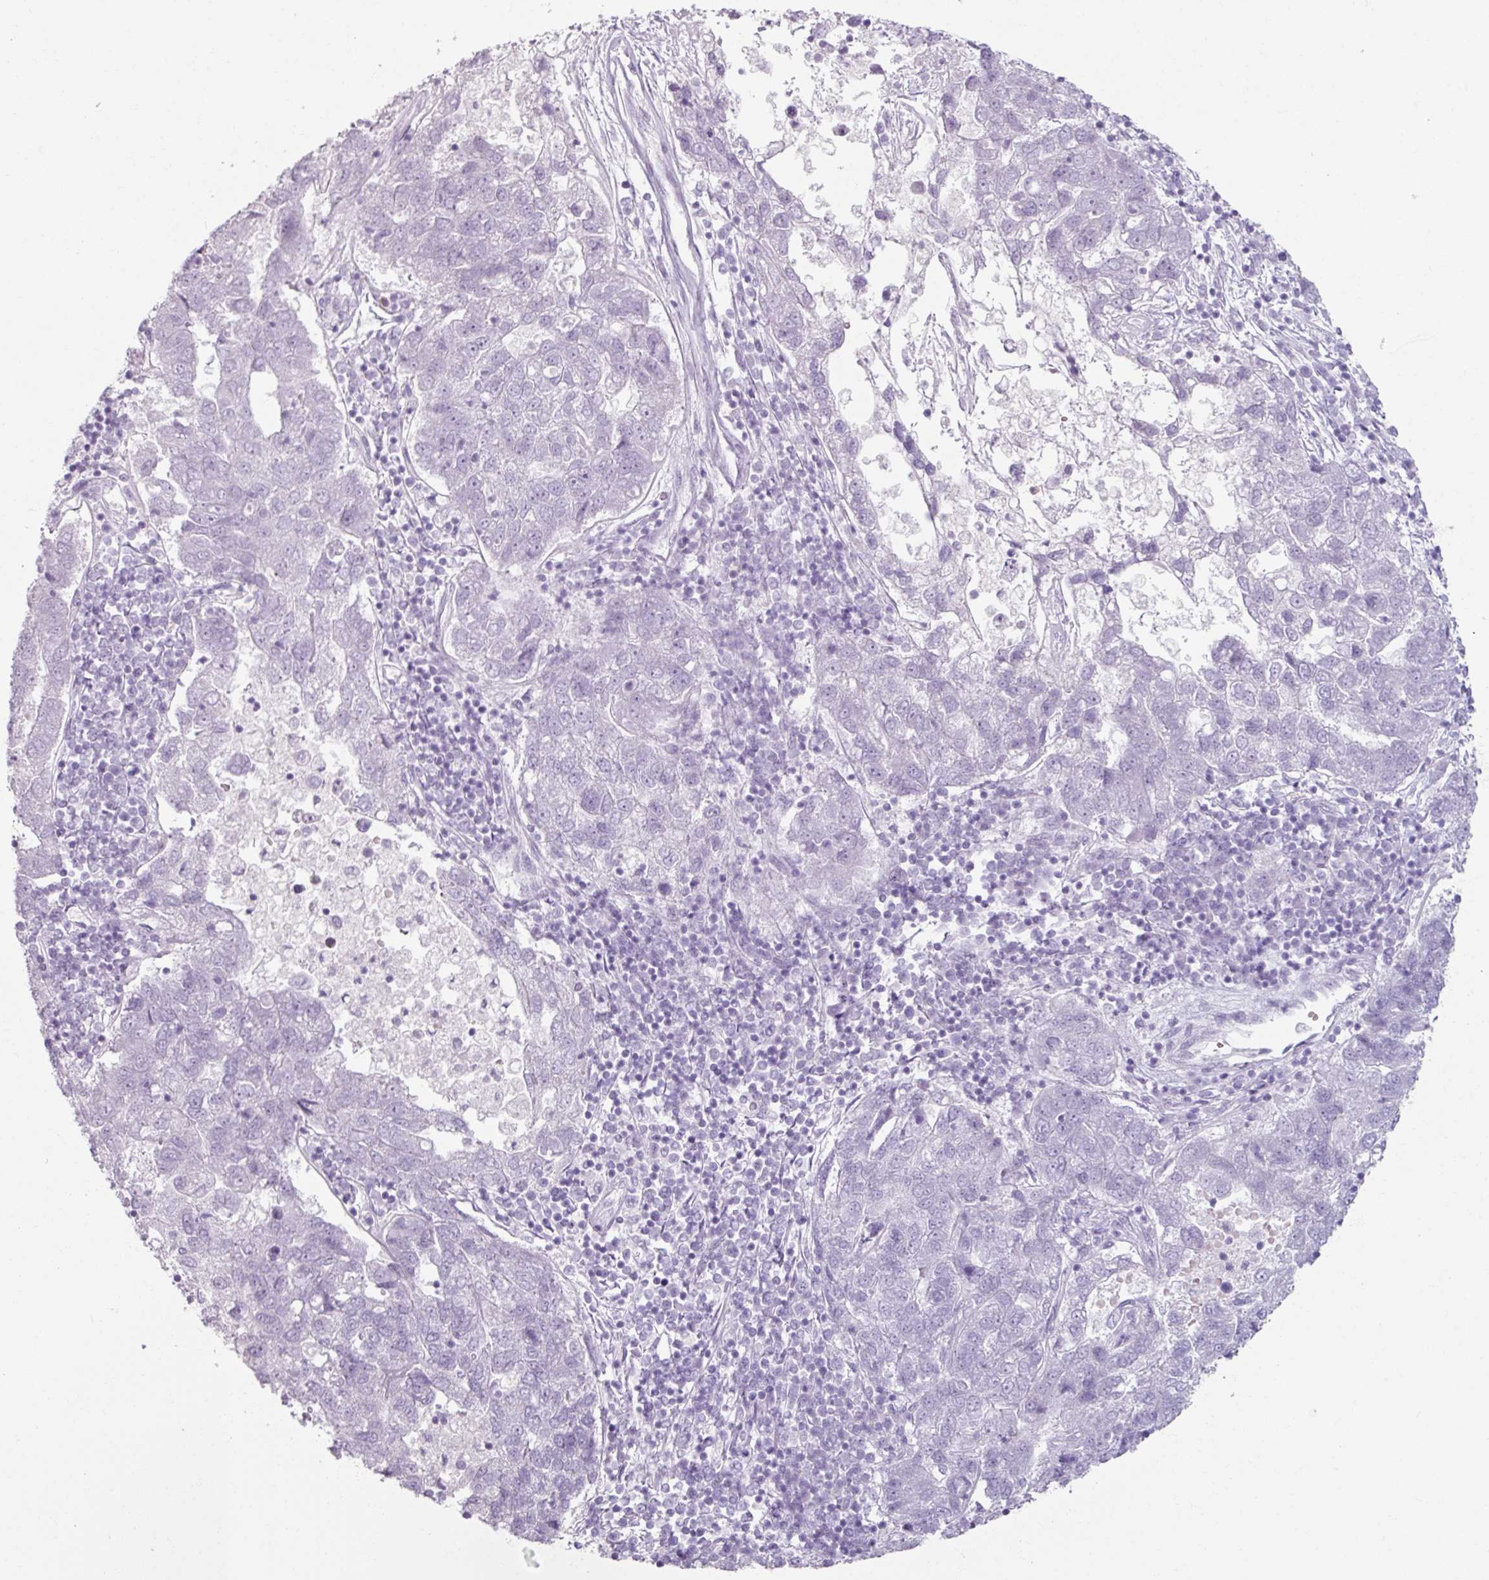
{"staining": {"intensity": "negative", "quantity": "none", "location": "none"}, "tissue": "pancreatic cancer", "cell_type": "Tumor cells", "image_type": "cancer", "snomed": [{"axis": "morphology", "description": "Adenocarcinoma, NOS"}, {"axis": "topography", "description": "Pancreas"}], "caption": "Adenocarcinoma (pancreatic) was stained to show a protein in brown. There is no significant positivity in tumor cells.", "gene": "ARG1", "patient": {"sex": "female", "age": 61}}